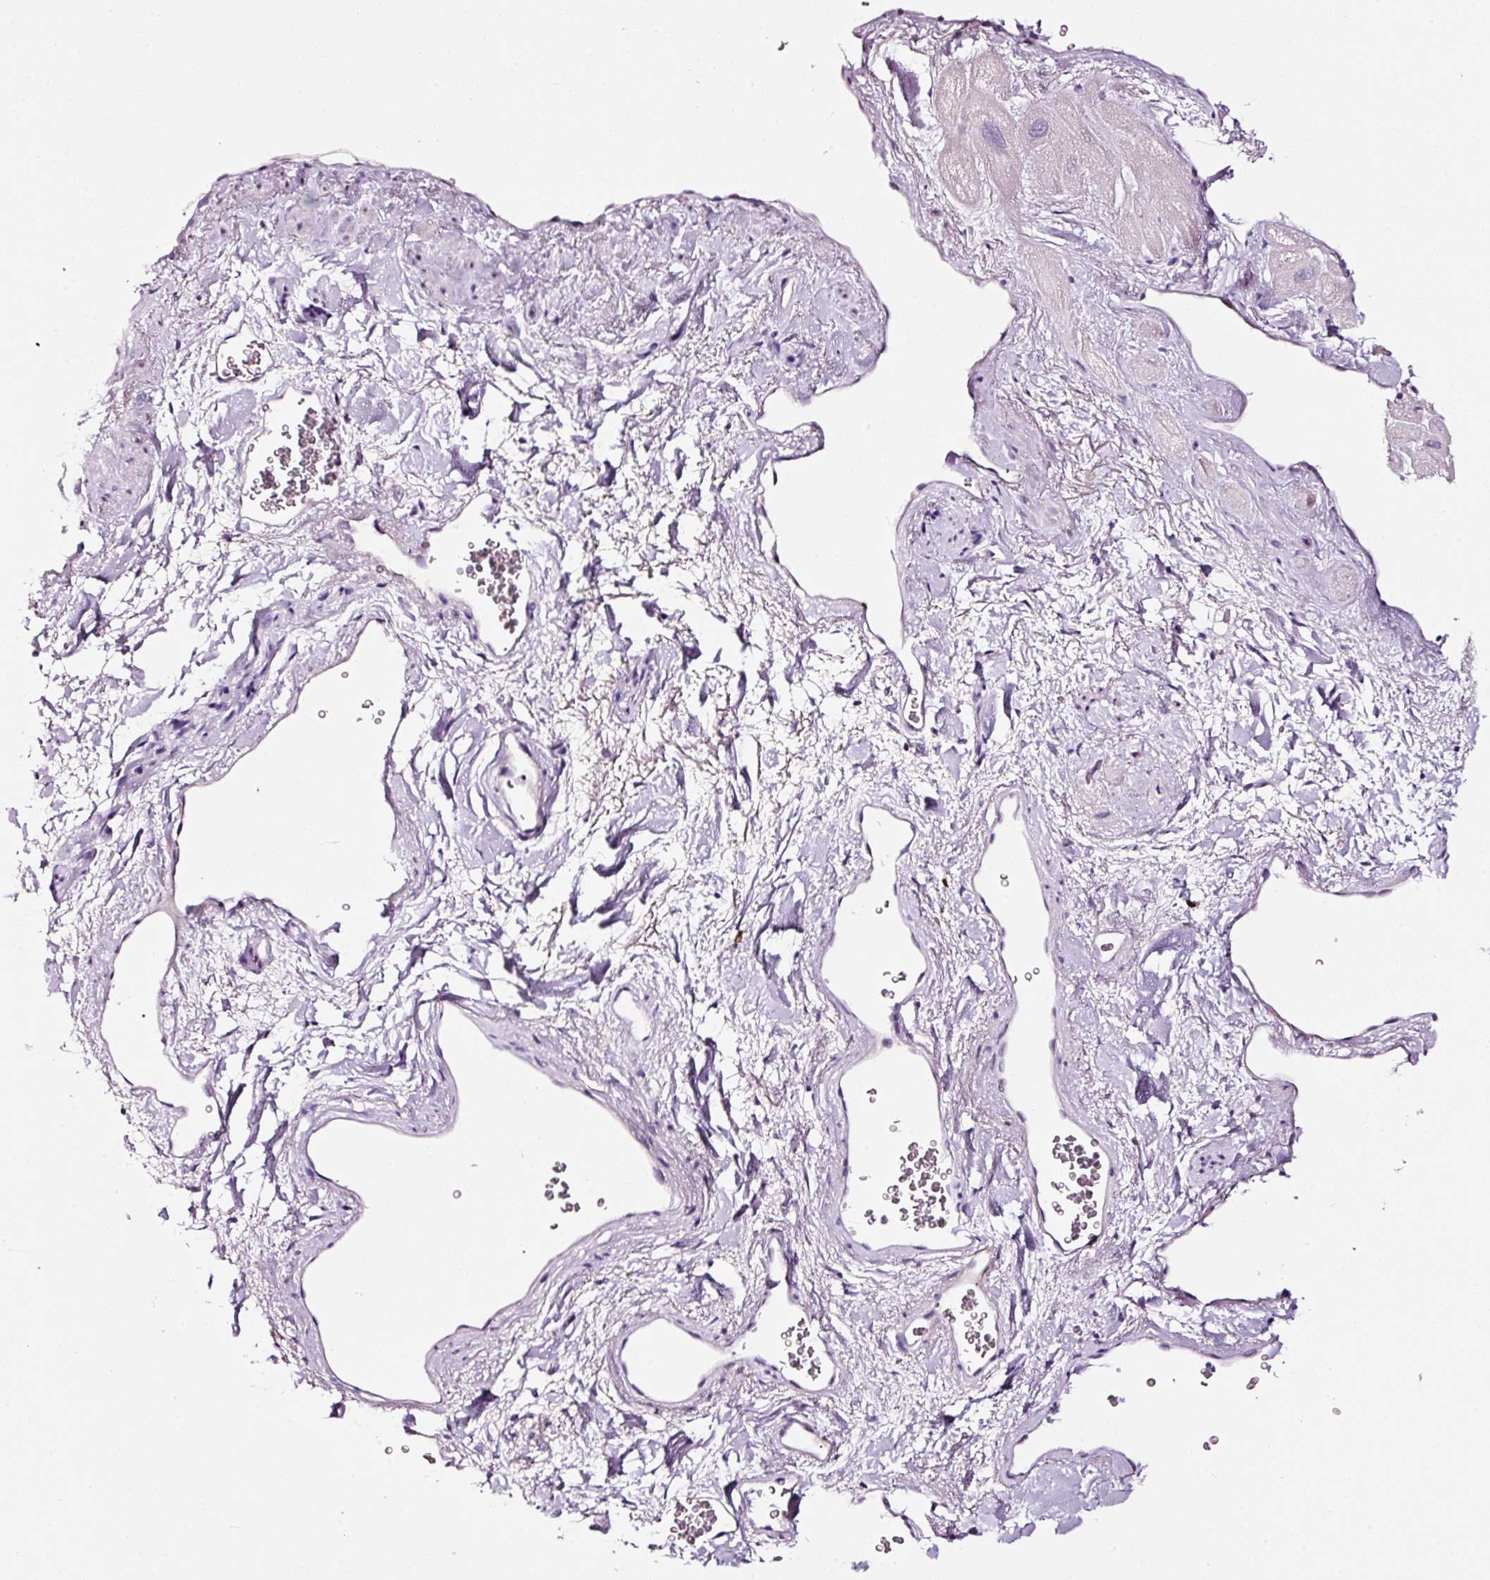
{"staining": {"intensity": "weak", "quantity": "<25%", "location": "cytoplasmic/membranous"}, "tissue": "heart muscle", "cell_type": "Cardiomyocytes", "image_type": "normal", "snomed": [{"axis": "morphology", "description": "Normal tissue, NOS"}, {"axis": "topography", "description": "Heart"}], "caption": "Protein analysis of normal heart muscle demonstrates no significant positivity in cardiomyocytes. (DAB (3,3'-diaminobenzidine) IHC with hematoxylin counter stain).", "gene": "ABCB4", "patient": {"sex": "male", "age": 49}}